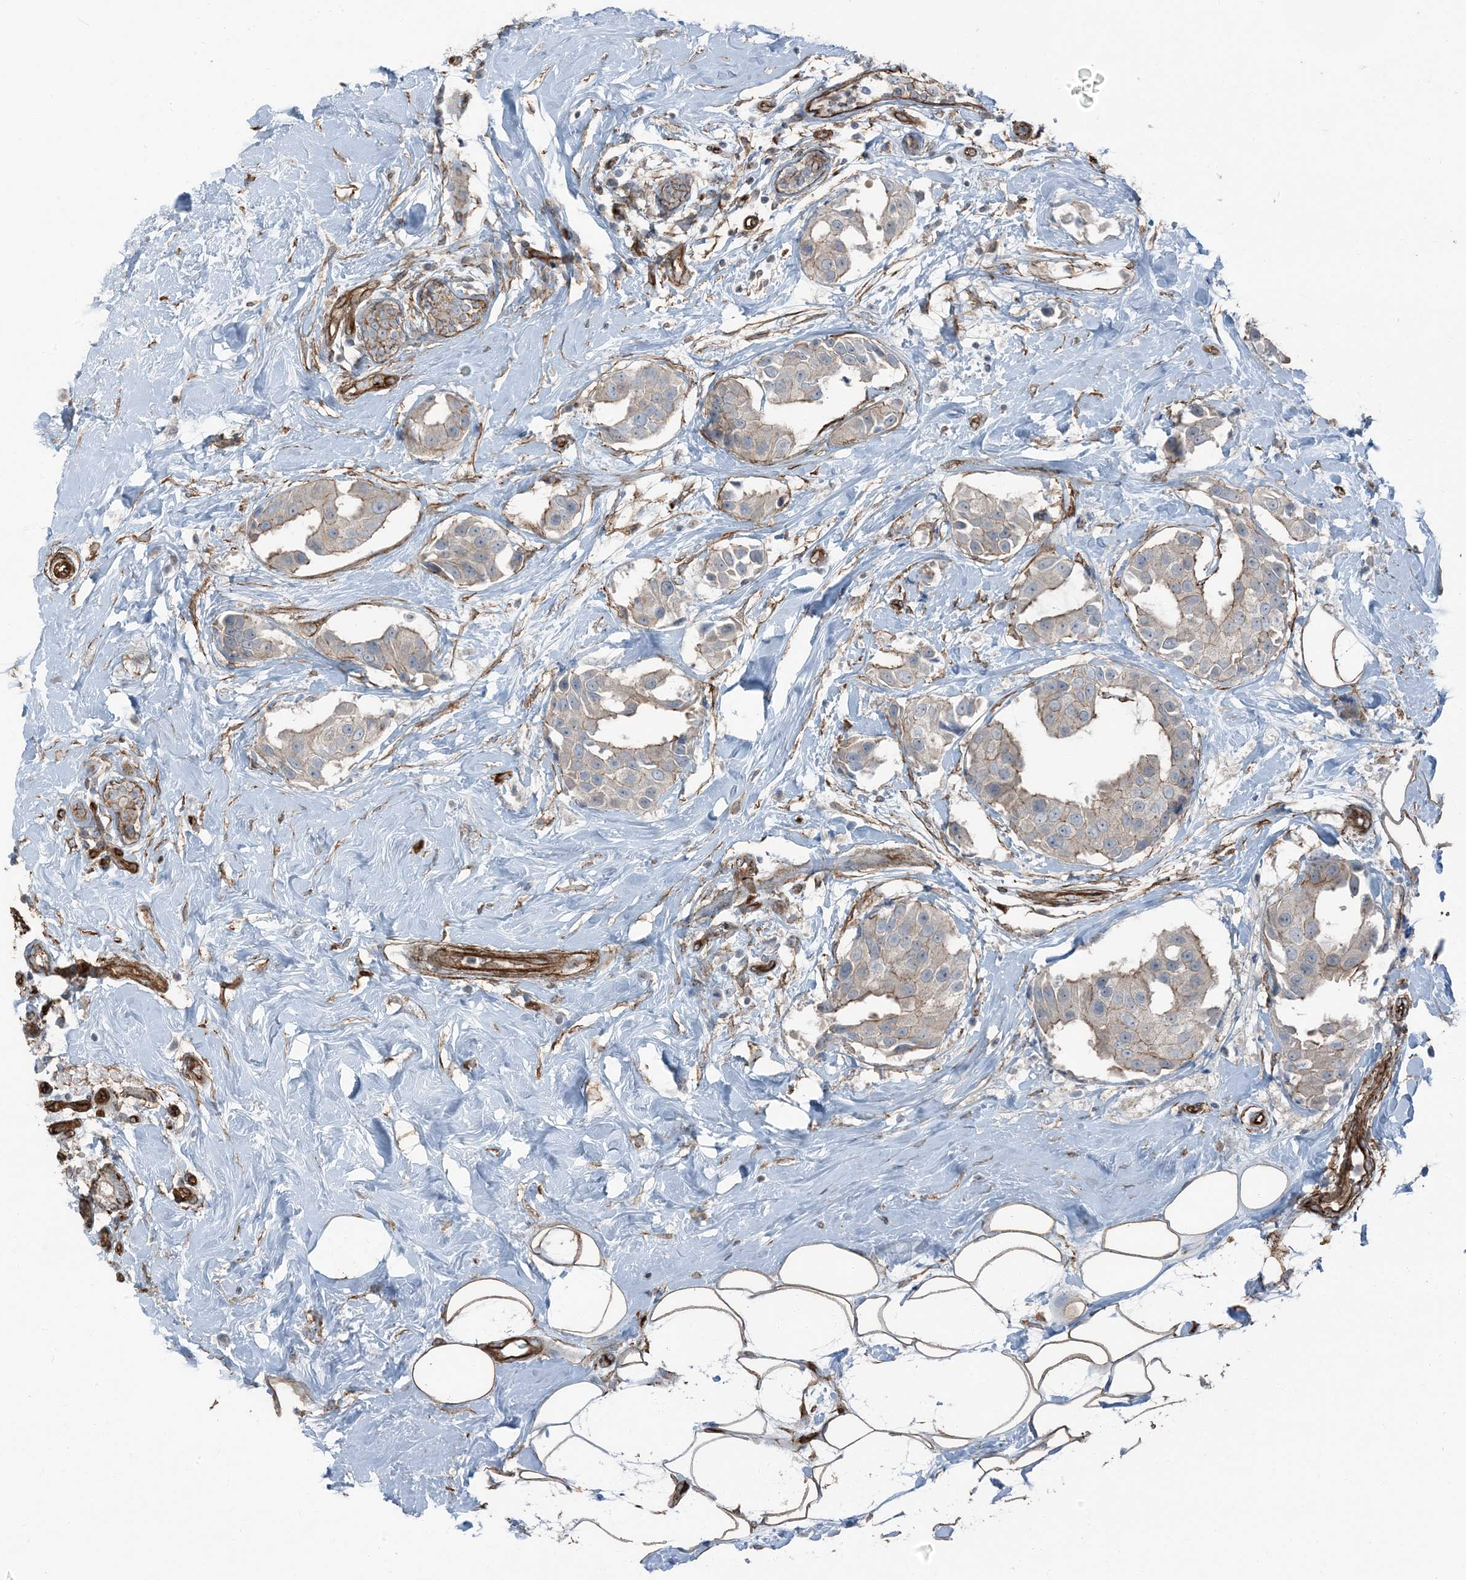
{"staining": {"intensity": "moderate", "quantity": "<25%", "location": "cytoplasmic/membranous"}, "tissue": "breast cancer", "cell_type": "Tumor cells", "image_type": "cancer", "snomed": [{"axis": "morphology", "description": "Normal tissue, NOS"}, {"axis": "morphology", "description": "Duct carcinoma"}, {"axis": "topography", "description": "Breast"}], "caption": "Protein staining by immunohistochemistry reveals moderate cytoplasmic/membranous expression in about <25% of tumor cells in breast cancer (intraductal carcinoma). The staining was performed using DAB (3,3'-diaminobenzidine) to visualize the protein expression in brown, while the nuclei were stained in blue with hematoxylin (Magnification: 20x).", "gene": "ZFP90", "patient": {"sex": "female", "age": 39}}